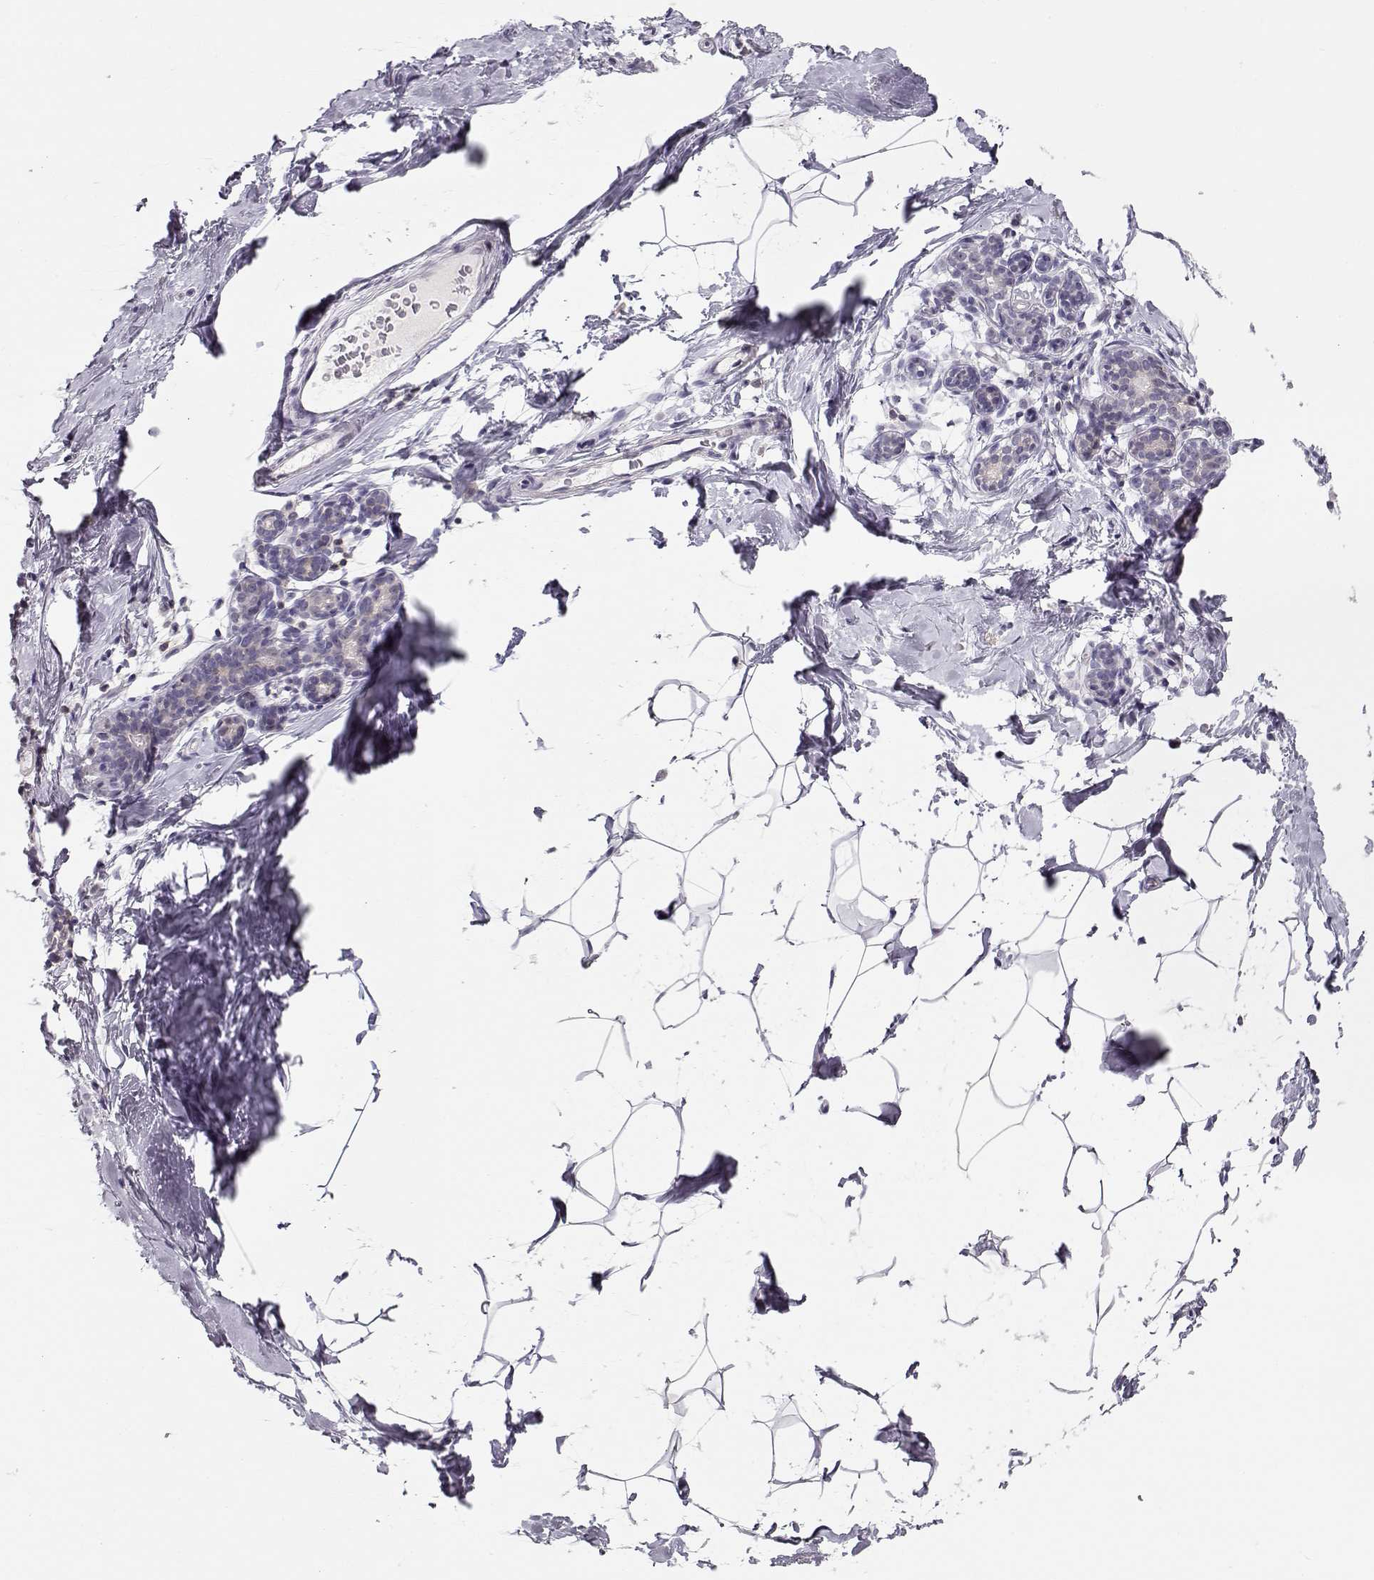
{"staining": {"intensity": "negative", "quantity": "none", "location": "none"}, "tissue": "breast", "cell_type": "Adipocytes", "image_type": "normal", "snomed": [{"axis": "morphology", "description": "Normal tissue, NOS"}, {"axis": "topography", "description": "Breast"}], "caption": "This is an IHC image of unremarkable human breast. There is no expression in adipocytes.", "gene": "TEPP", "patient": {"sex": "female", "age": 32}}